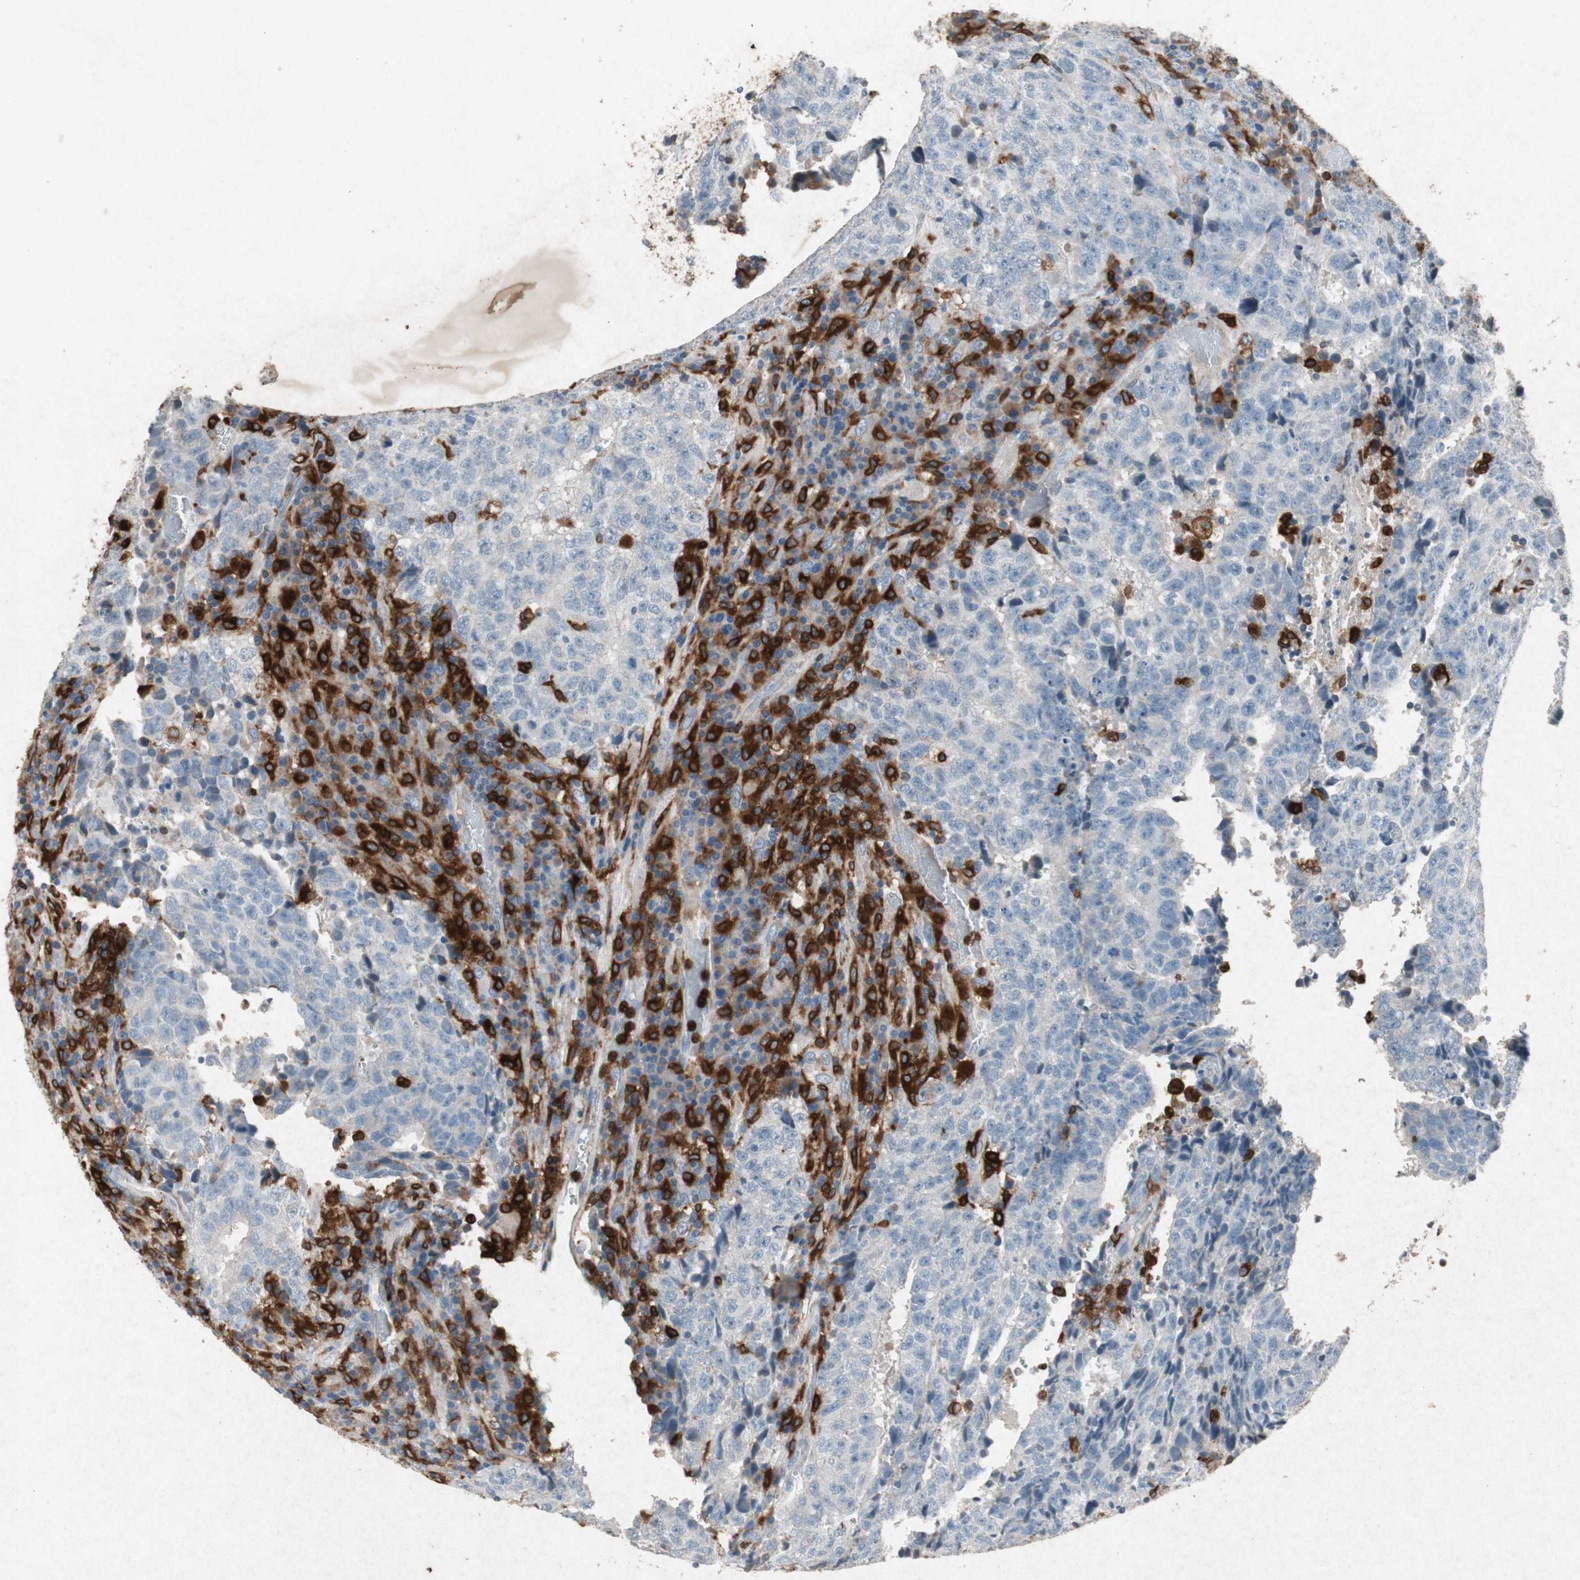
{"staining": {"intensity": "negative", "quantity": "none", "location": "none"}, "tissue": "testis cancer", "cell_type": "Tumor cells", "image_type": "cancer", "snomed": [{"axis": "morphology", "description": "Necrosis, NOS"}, {"axis": "morphology", "description": "Carcinoma, Embryonal, NOS"}, {"axis": "topography", "description": "Testis"}], "caption": "Embryonal carcinoma (testis) stained for a protein using IHC reveals no staining tumor cells.", "gene": "TYROBP", "patient": {"sex": "male", "age": 19}}